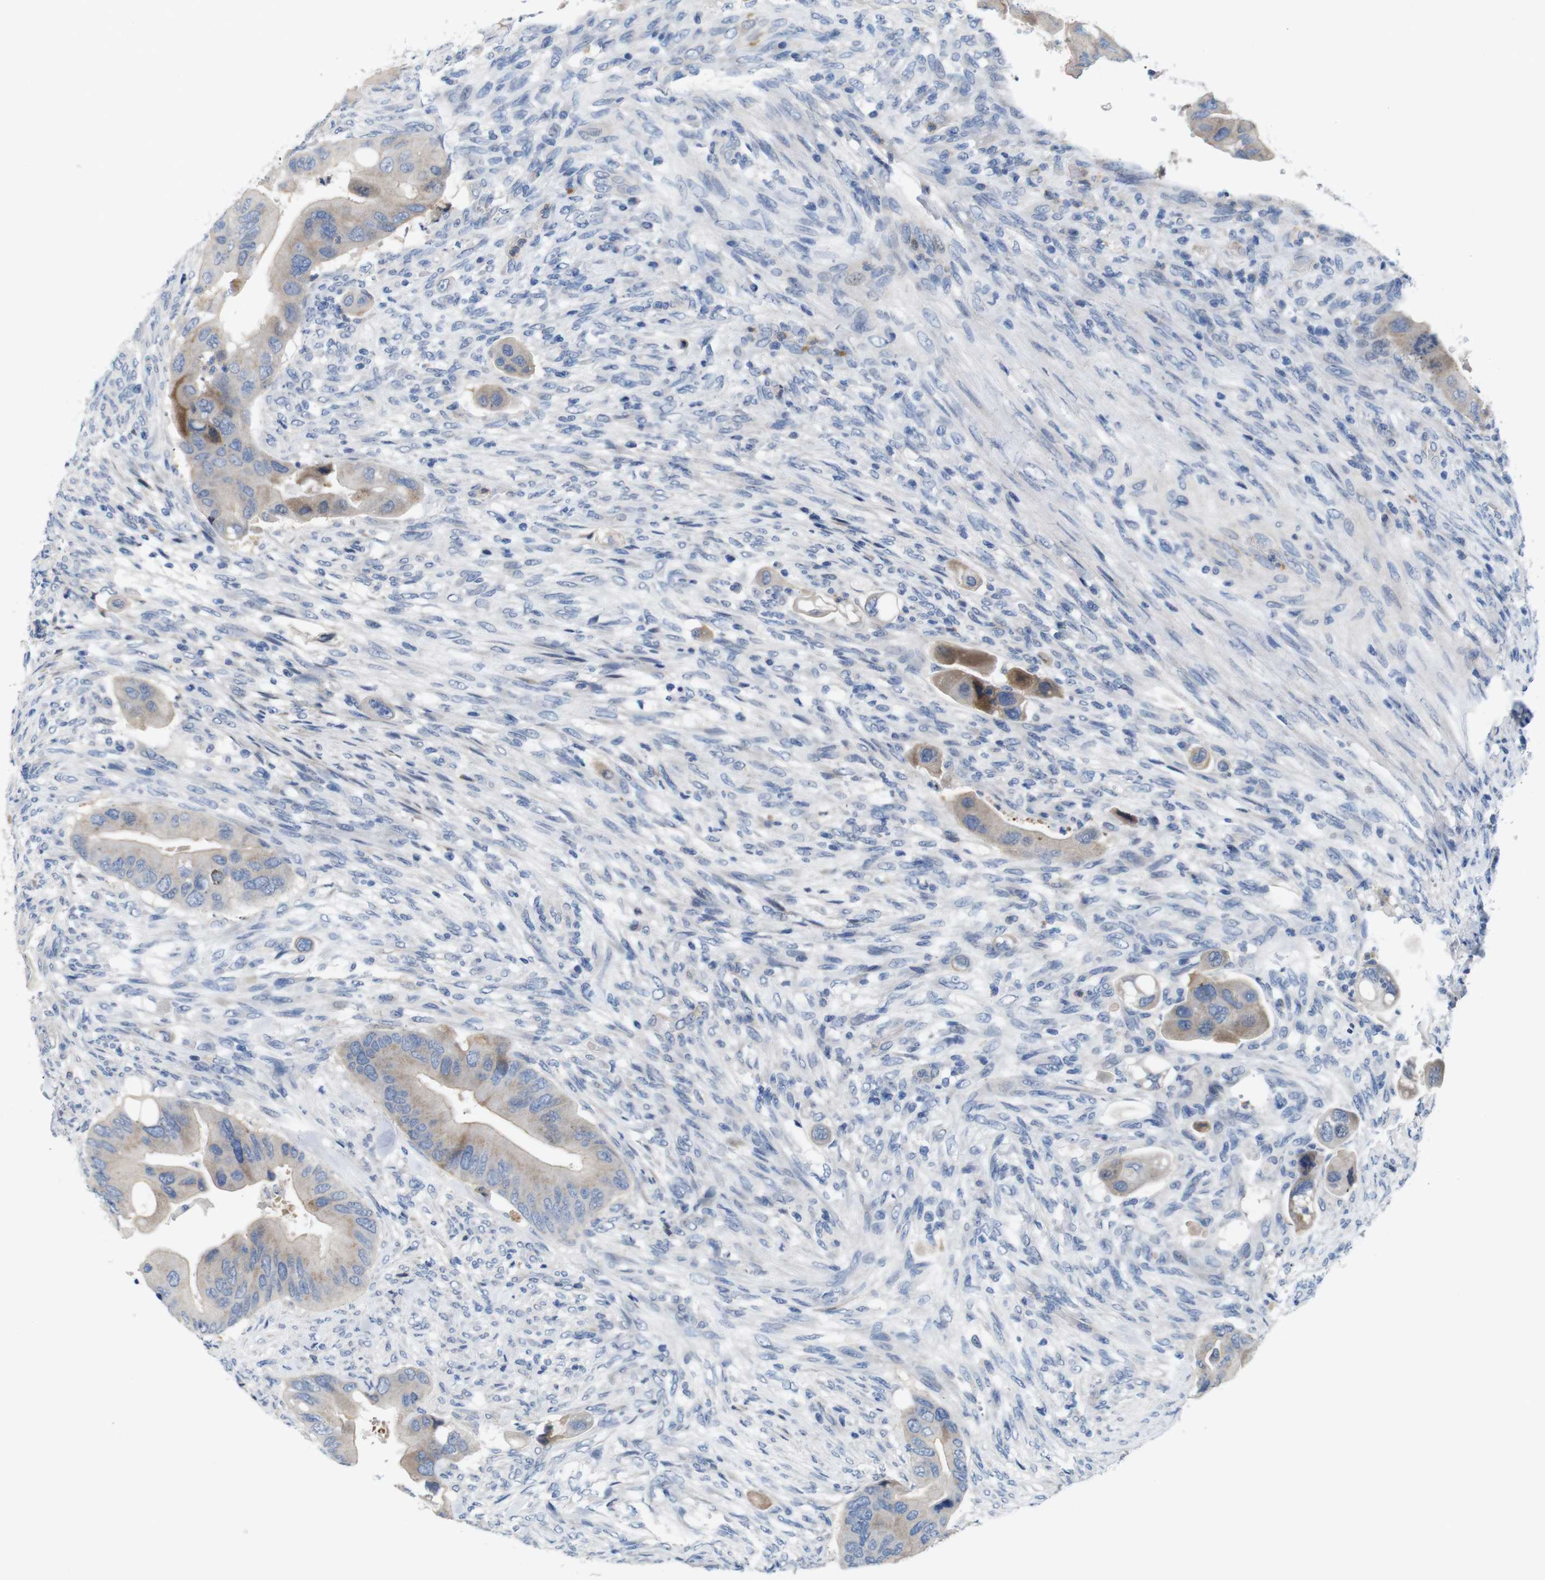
{"staining": {"intensity": "weak", "quantity": "25%-75%", "location": "cytoplasmic/membranous"}, "tissue": "colorectal cancer", "cell_type": "Tumor cells", "image_type": "cancer", "snomed": [{"axis": "morphology", "description": "Adenocarcinoma, NOS"}, {"axis": "topography", "description": "Rectum"}], "caption": "High-magnification brightfield microscopy of colorectal cancer (adenocarcinoma) stained with DAB (brown) and counterstained with hematoxylin (blue). tumor cells exhibit weak cytoplasmic/membranous expression is present in about25%-75% of cells.", "gene": "C1RL", "patient": {"sex": "female", "age": 57}}